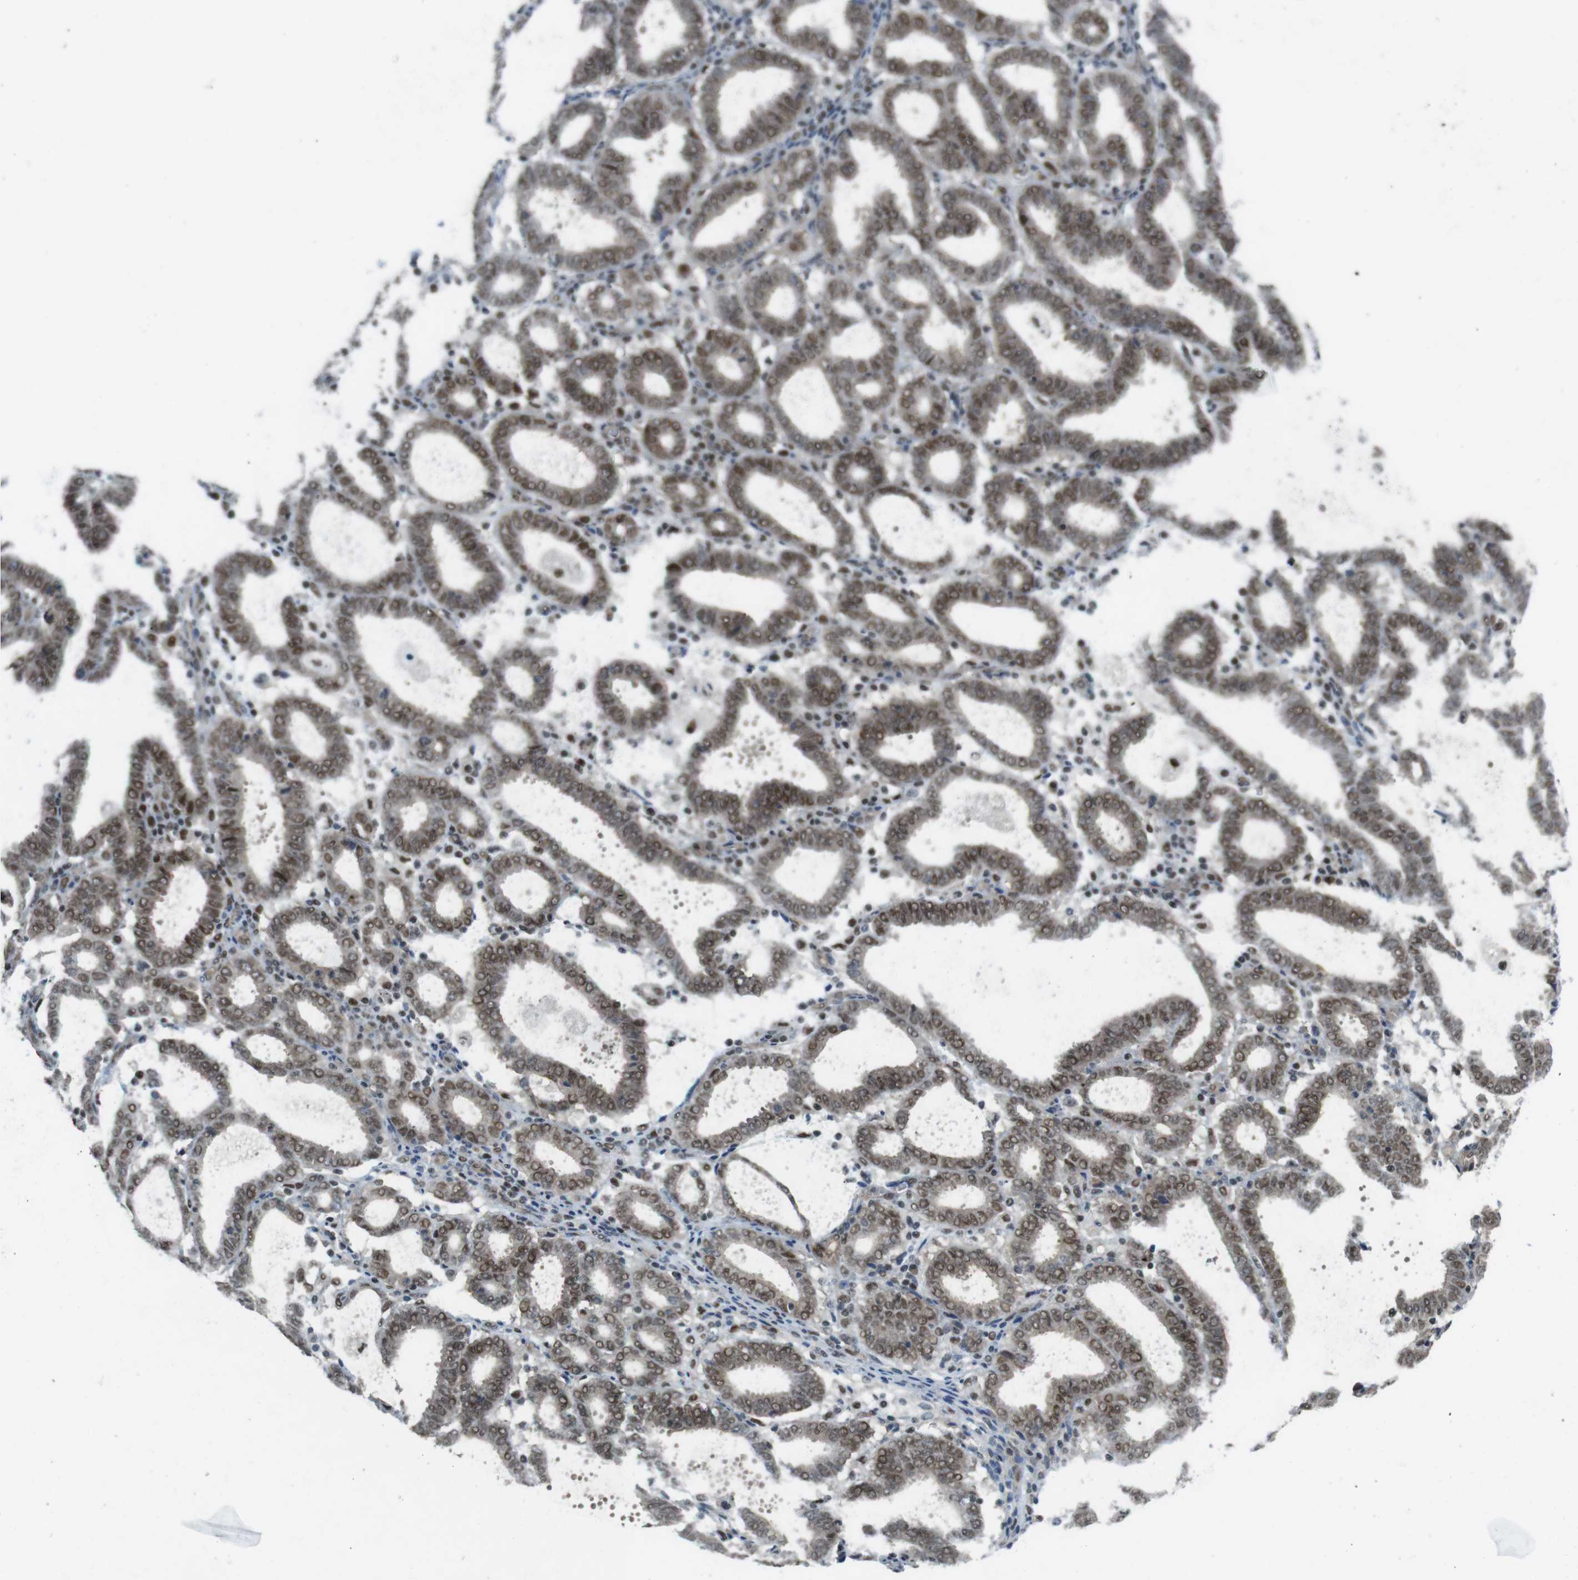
{"staining": {"intensity": "moderate", "quantity": ">75%", "location": "nuclear"}, "tissue": "endometrial cancer", "cell_type": "Tumor cells", "image_type": "cancer", "snomed": [{"axis": "morphology", "description": "Adenocarcinoma, NOS"}, {"axis": "topography", "description": "Uterus"}], "caption": "Endometrial adenocarcinoma tissue reveals moderate nuclear expression in approximately >75% of tumor cells, visualized by immunohistochemistry.", "gene": "MAPKAPK5", "patient": {"sex": "female", "age": 83}}